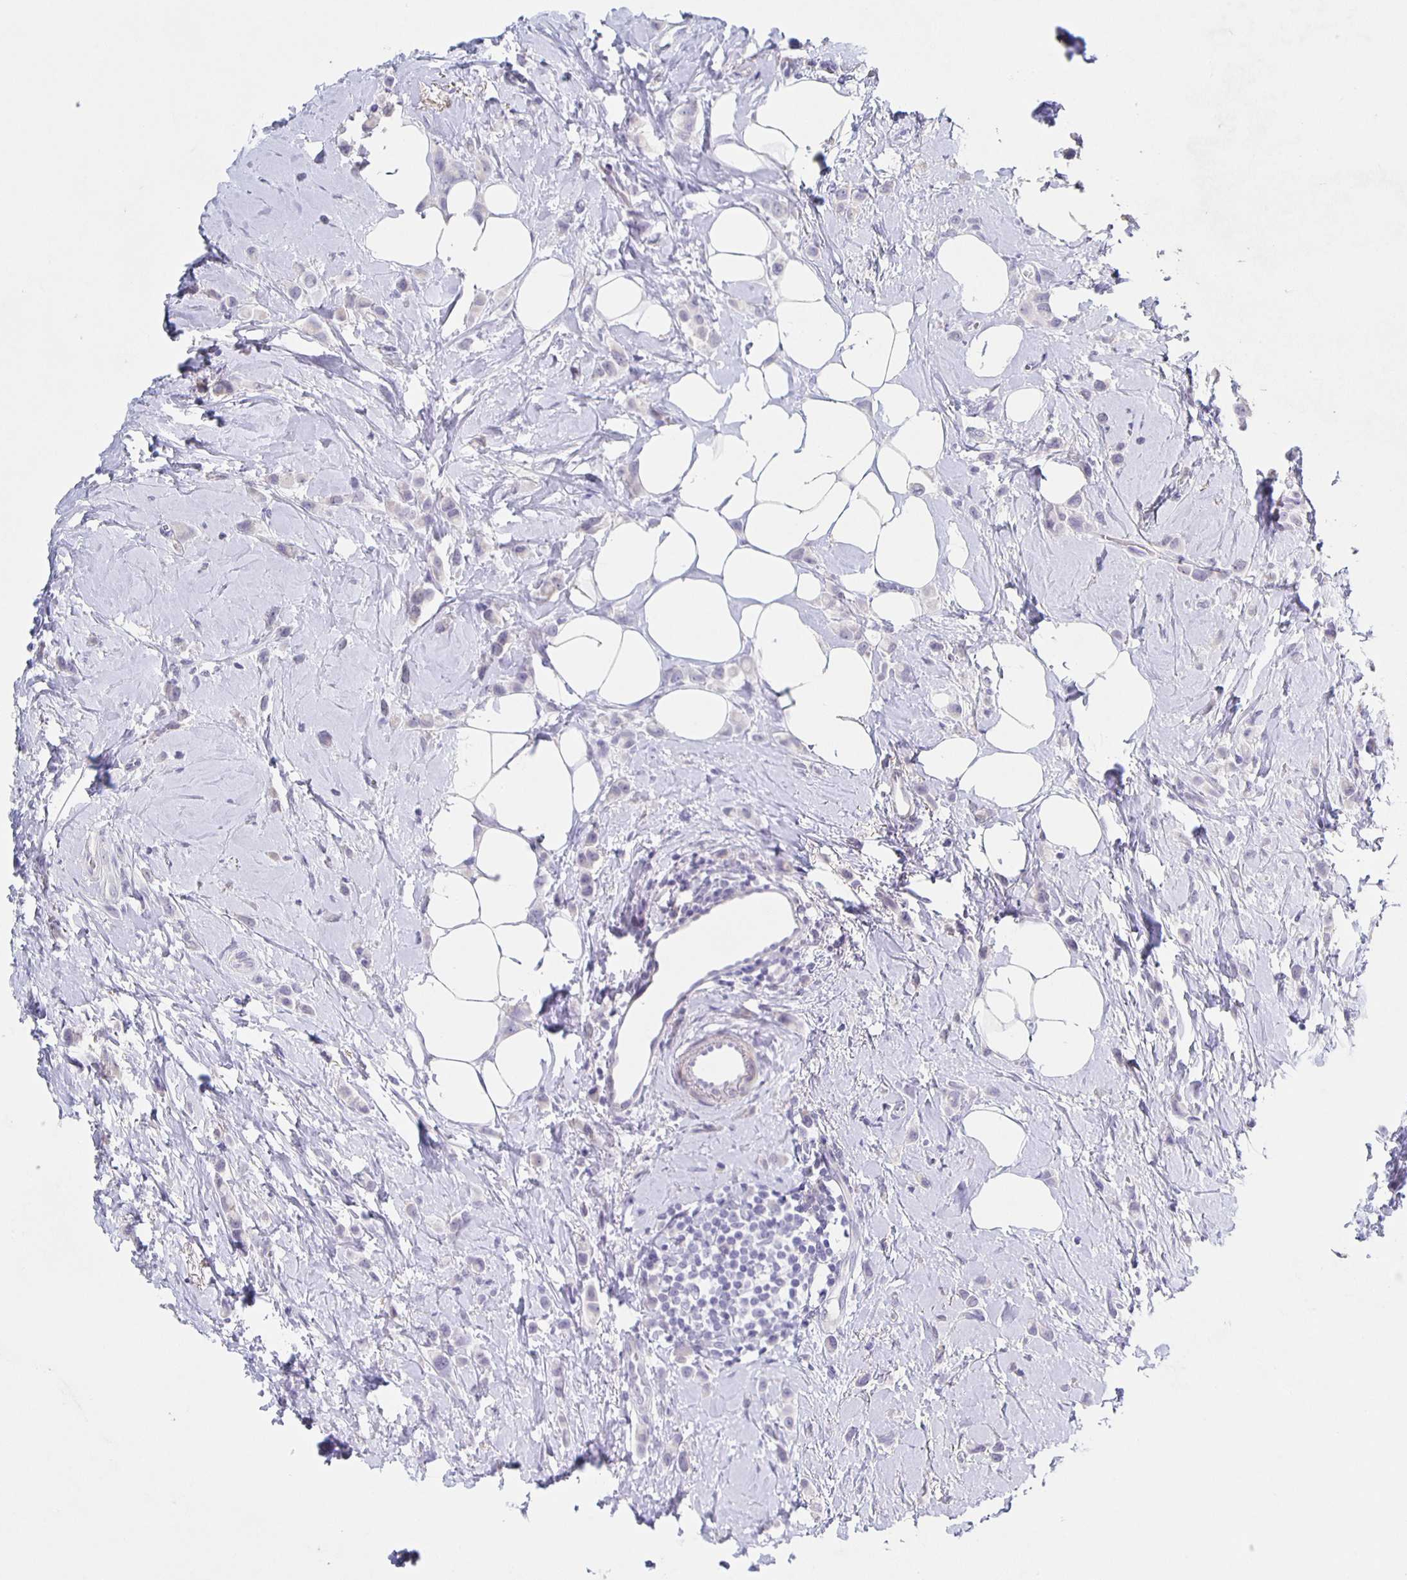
{"staining": {"intensity": "negative", "quantity": "none", "location": "none"}, "tissue": "breast cancer", "cell_type": "Tumor cells", "image_type": "cancer", "snomed": [{"axis": "morphology", "description": "Lobular carcinoma"}, {"axis": "topography", "description": "Breast"}], "caption": "A micrograph of breast cancer (lobular carcinoma) stained for a protein shows no brown staining in tumor cells. The staining was performed using DAB (3,3'-diaminobenzidine) to visualize the protein expression in brown, while the nuclei were stained in blue with hematoxylin (Magnification: 20x).", "gene": "CARNS1", "patient": {"sex": "female", "age": 66}}